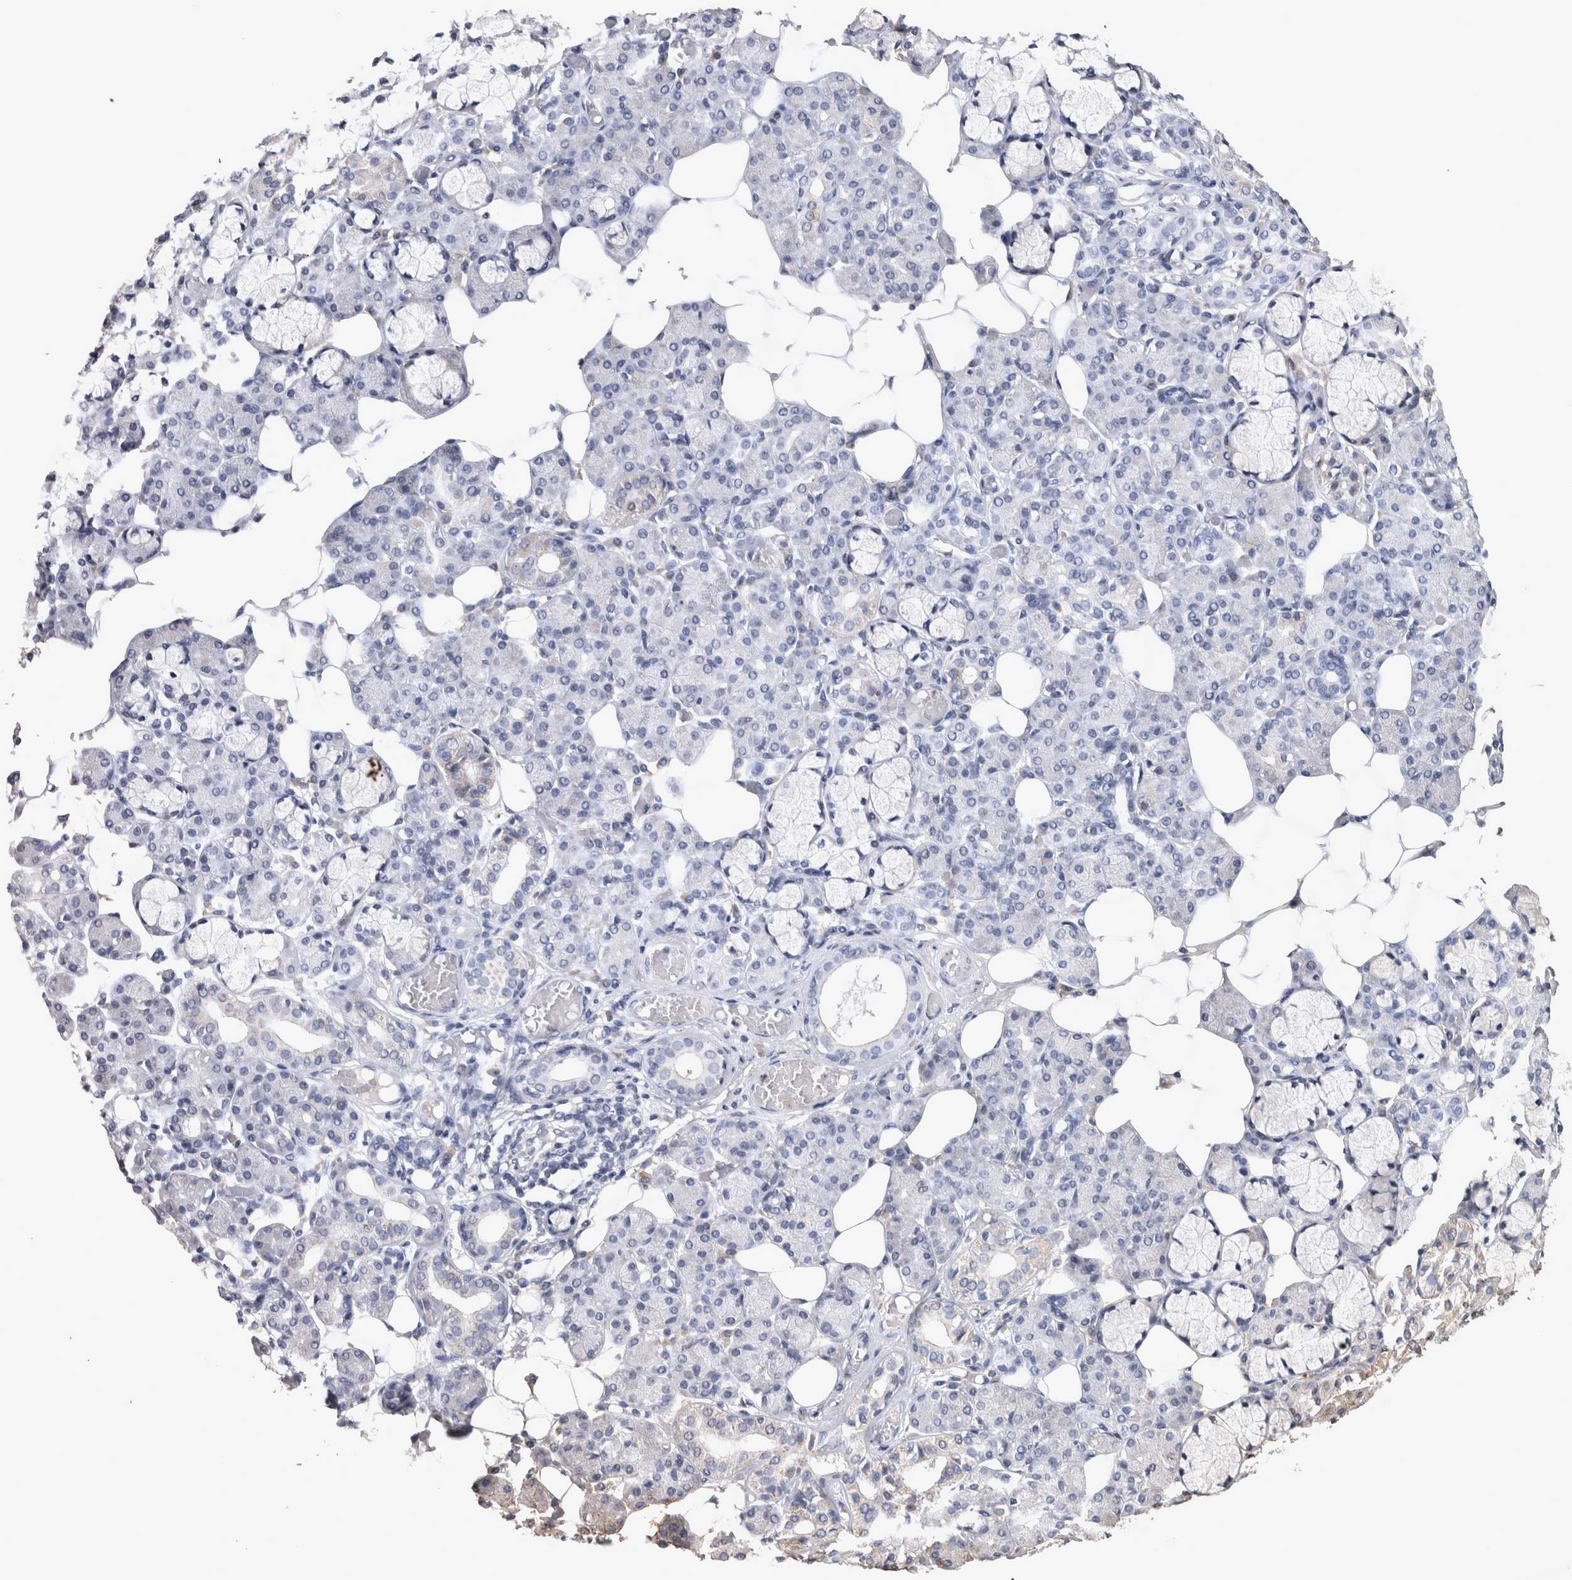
{"staining": {"intensity": "negative", "quantity": "none", "location": "none"}, "tissue": "salivary gland", "cell_type": "Glandular cells", "image_type": "normal", "snomed": [{"axis": "morphology", "description": "Normal tissue, NOS"}, {"axis": "topography", "description": "Salivary gland"}], "caption": "Micrograph shows no significant protein staining in glandular cells of unremarkable salivary gland. Nuclei are stained in blue.", "gene": "WNT7A", "patient": {"sex": "male", "age": 63}}